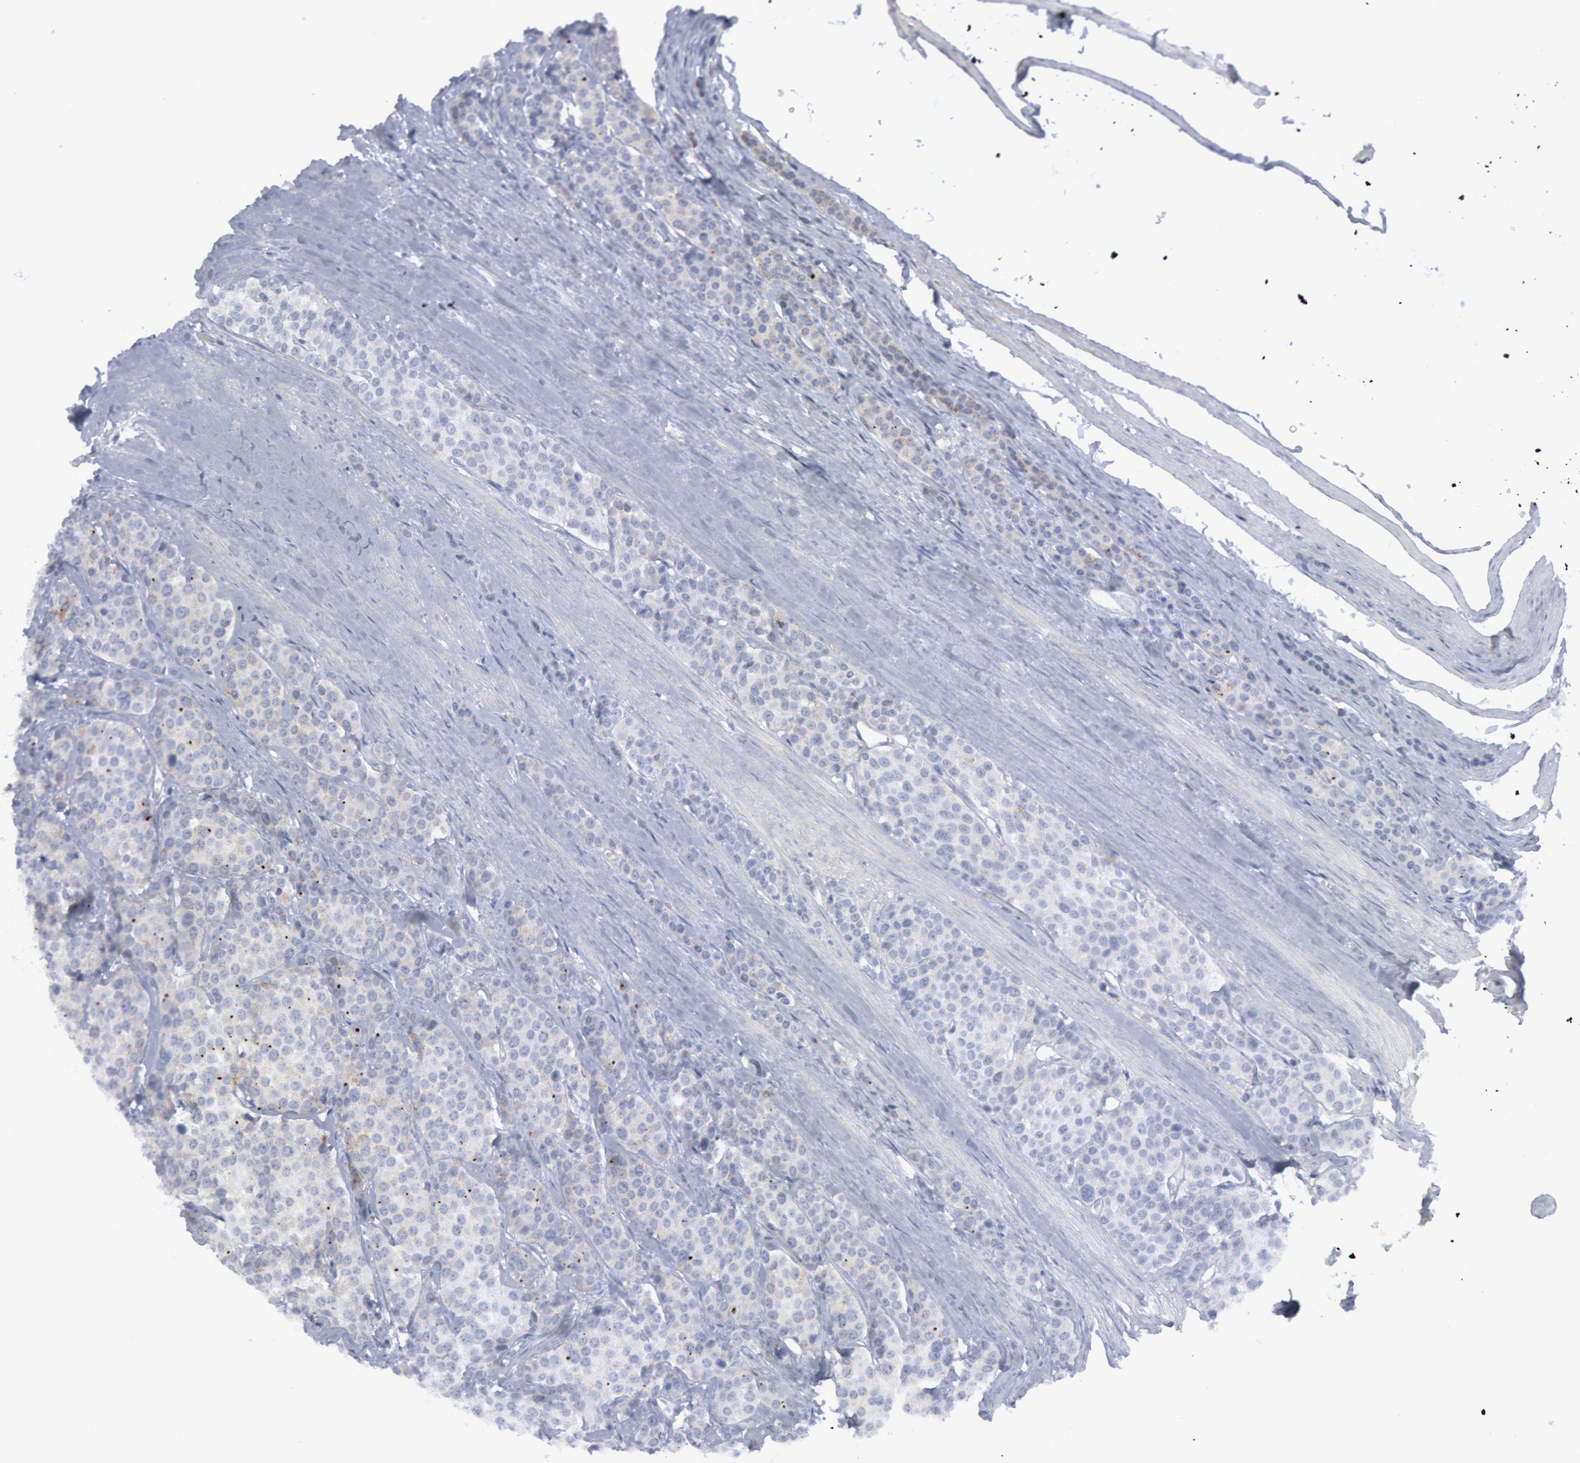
{"staining": {"intensity": "negative", "quantity": "none", "location": "none"}, "tissue": "carcinoid", "cell_type": "Tumor cells", "image_type": "cancer", "snomed": [{"axis": "morphology", "description": "Carcinoid, malignant, NOS"}, {"axis": "topography", "description": "Small intestine"}], "caption": "Immunohistochemical staining of malignant carcinoid exhibits no significant expression in tumor cells.", "gene": "DMC1", "patient": {"sex": "male", "age": 60}}